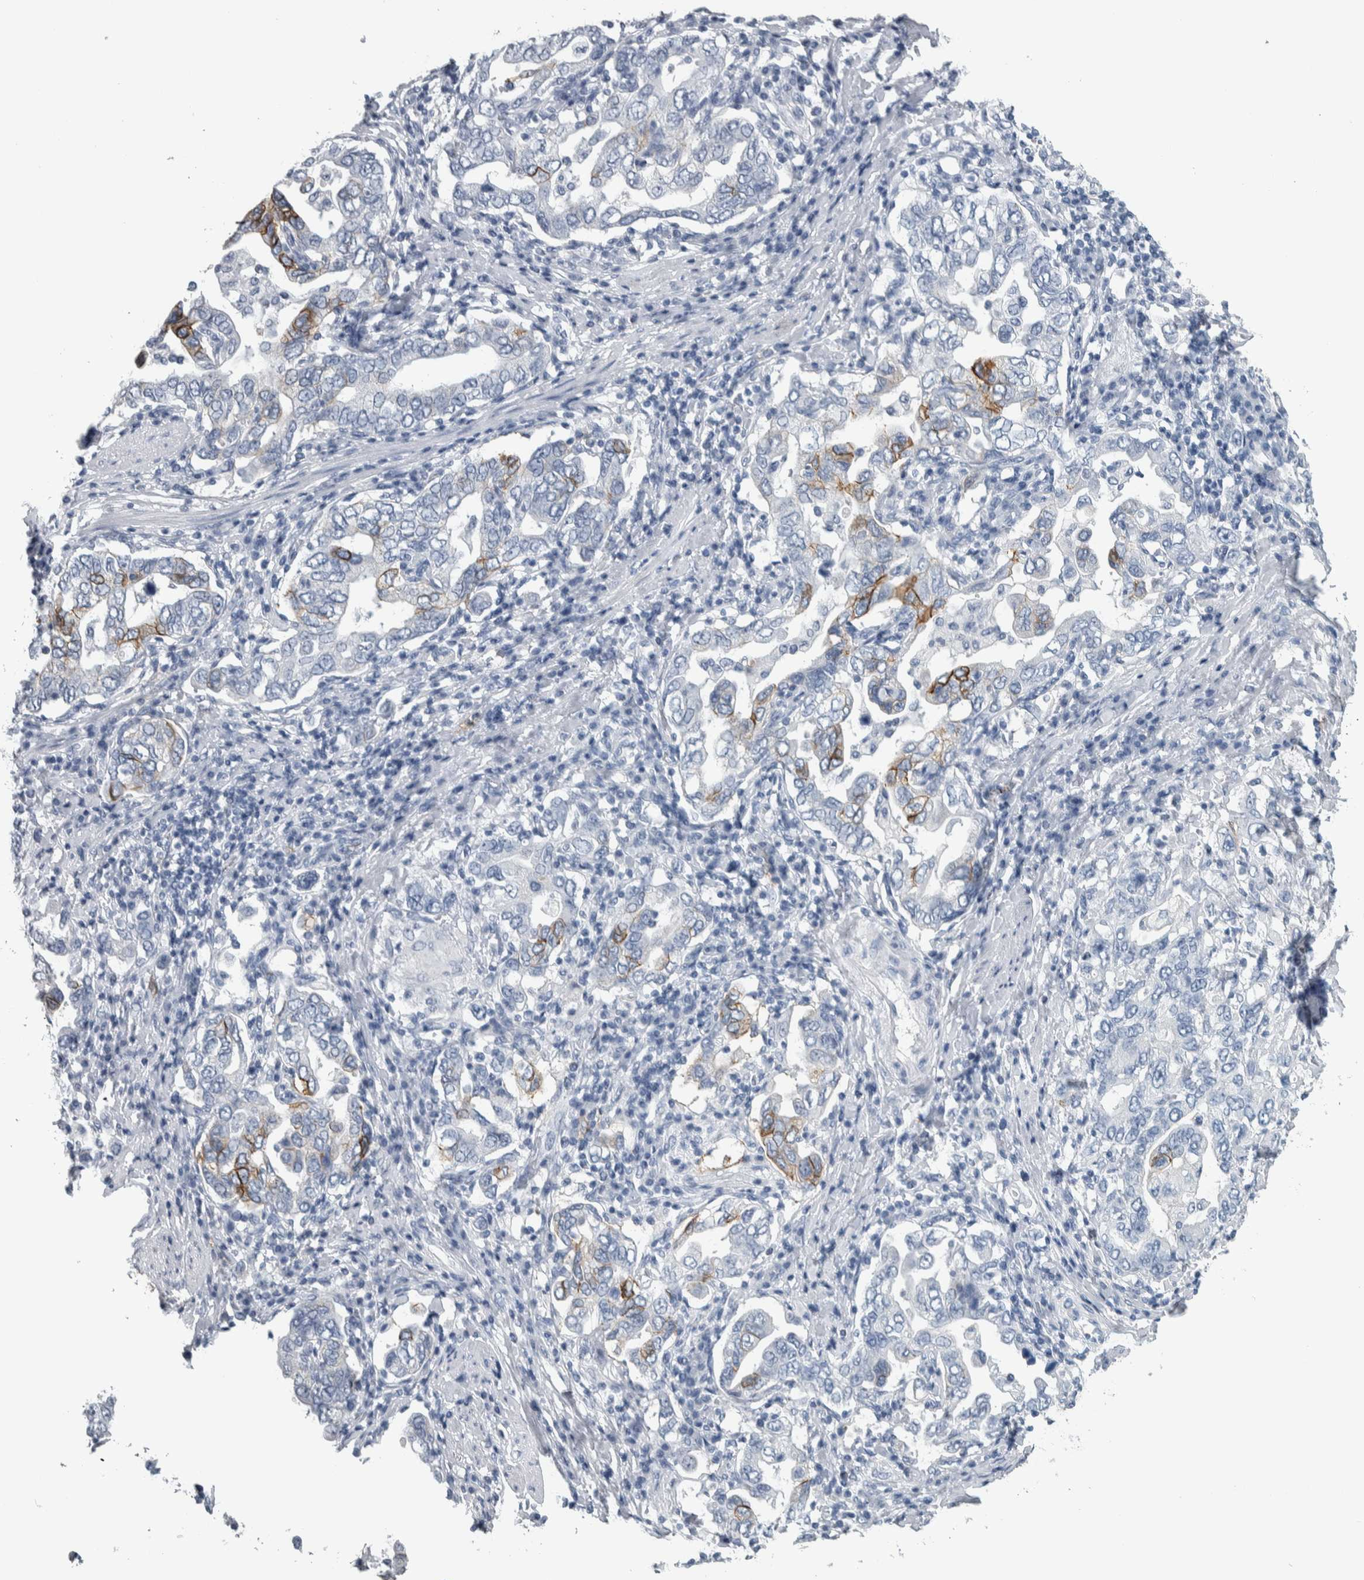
{"staining": {"intensity": "strong", "quantity": "<25%", "location": "cytoplasmic/membranous"}, "tissue": "stomach cancer", "cell_type": "Tumor cells", "image_type": "cancer", "snomed": [{"axis": "morphology", "description": "Adenocarcinoma, NOS"}, {"axis": "topography", "description": "Stomach, upper"}], "caption": "This photomicrograph shows stomach adenocarcinoma stained with immunohistochemistry (IHC) to label a protein in brown. The cytoplasmic/membranous of tumor cells show strong positivity for the protein. Nuclei are counter-stained blue.", "gene": "CDH17", "patient": {"sex": "male", "age": 62}}